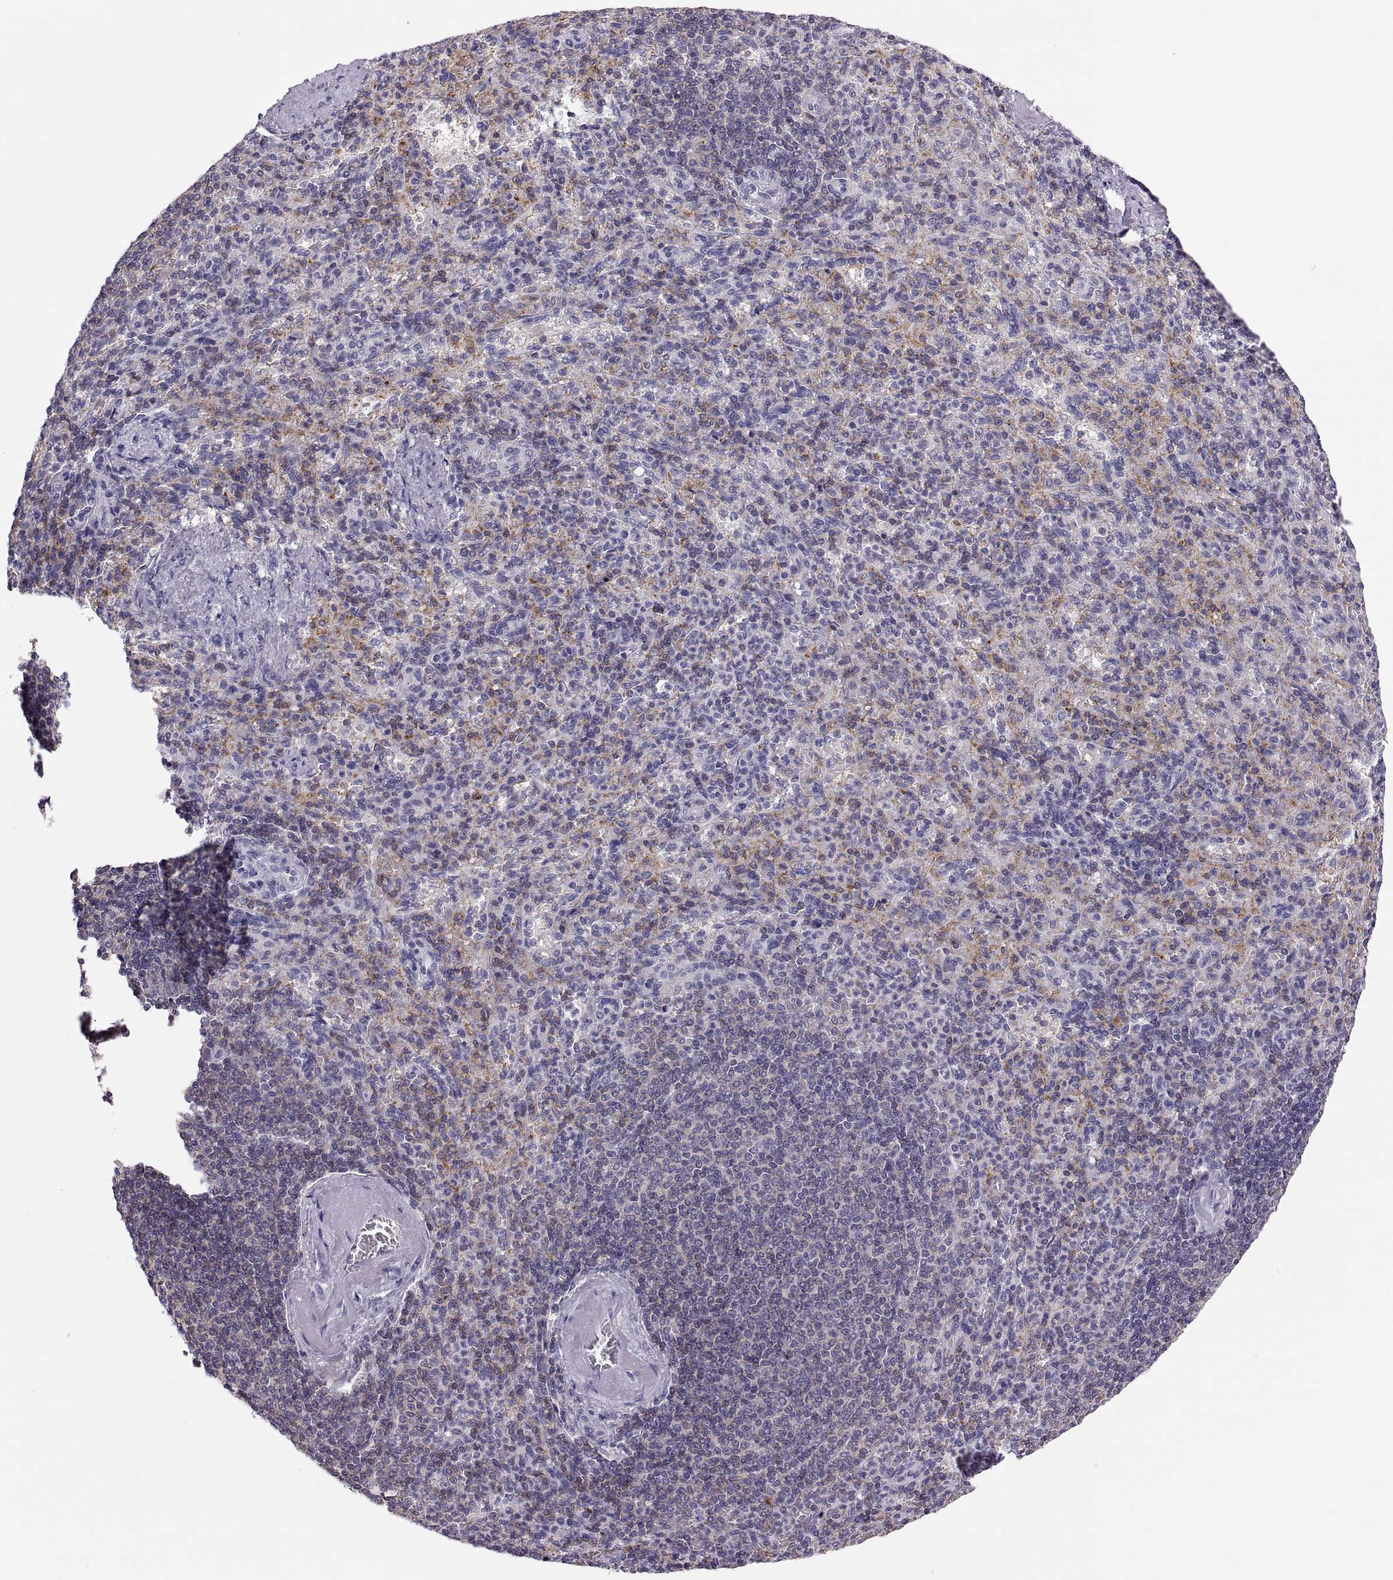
{"staining": {"intensity": "negative", "quantity": "none", "location": "none"}, "tissue": "spleen", "cell_type": "Cells in red pulp", "image_type": "normal", "snomed": [{"axis": "morphology", "description": "Normal tissue, NOS"}, {"axis": "topography", "description": "Spleen"}], "caption": "The immunohistochemistry (IHC) histopathology image has no significant expression in cells in red pulp of spleen.", "gene": "TTC21A", "patient": {"sex": "female", "age": 74}}